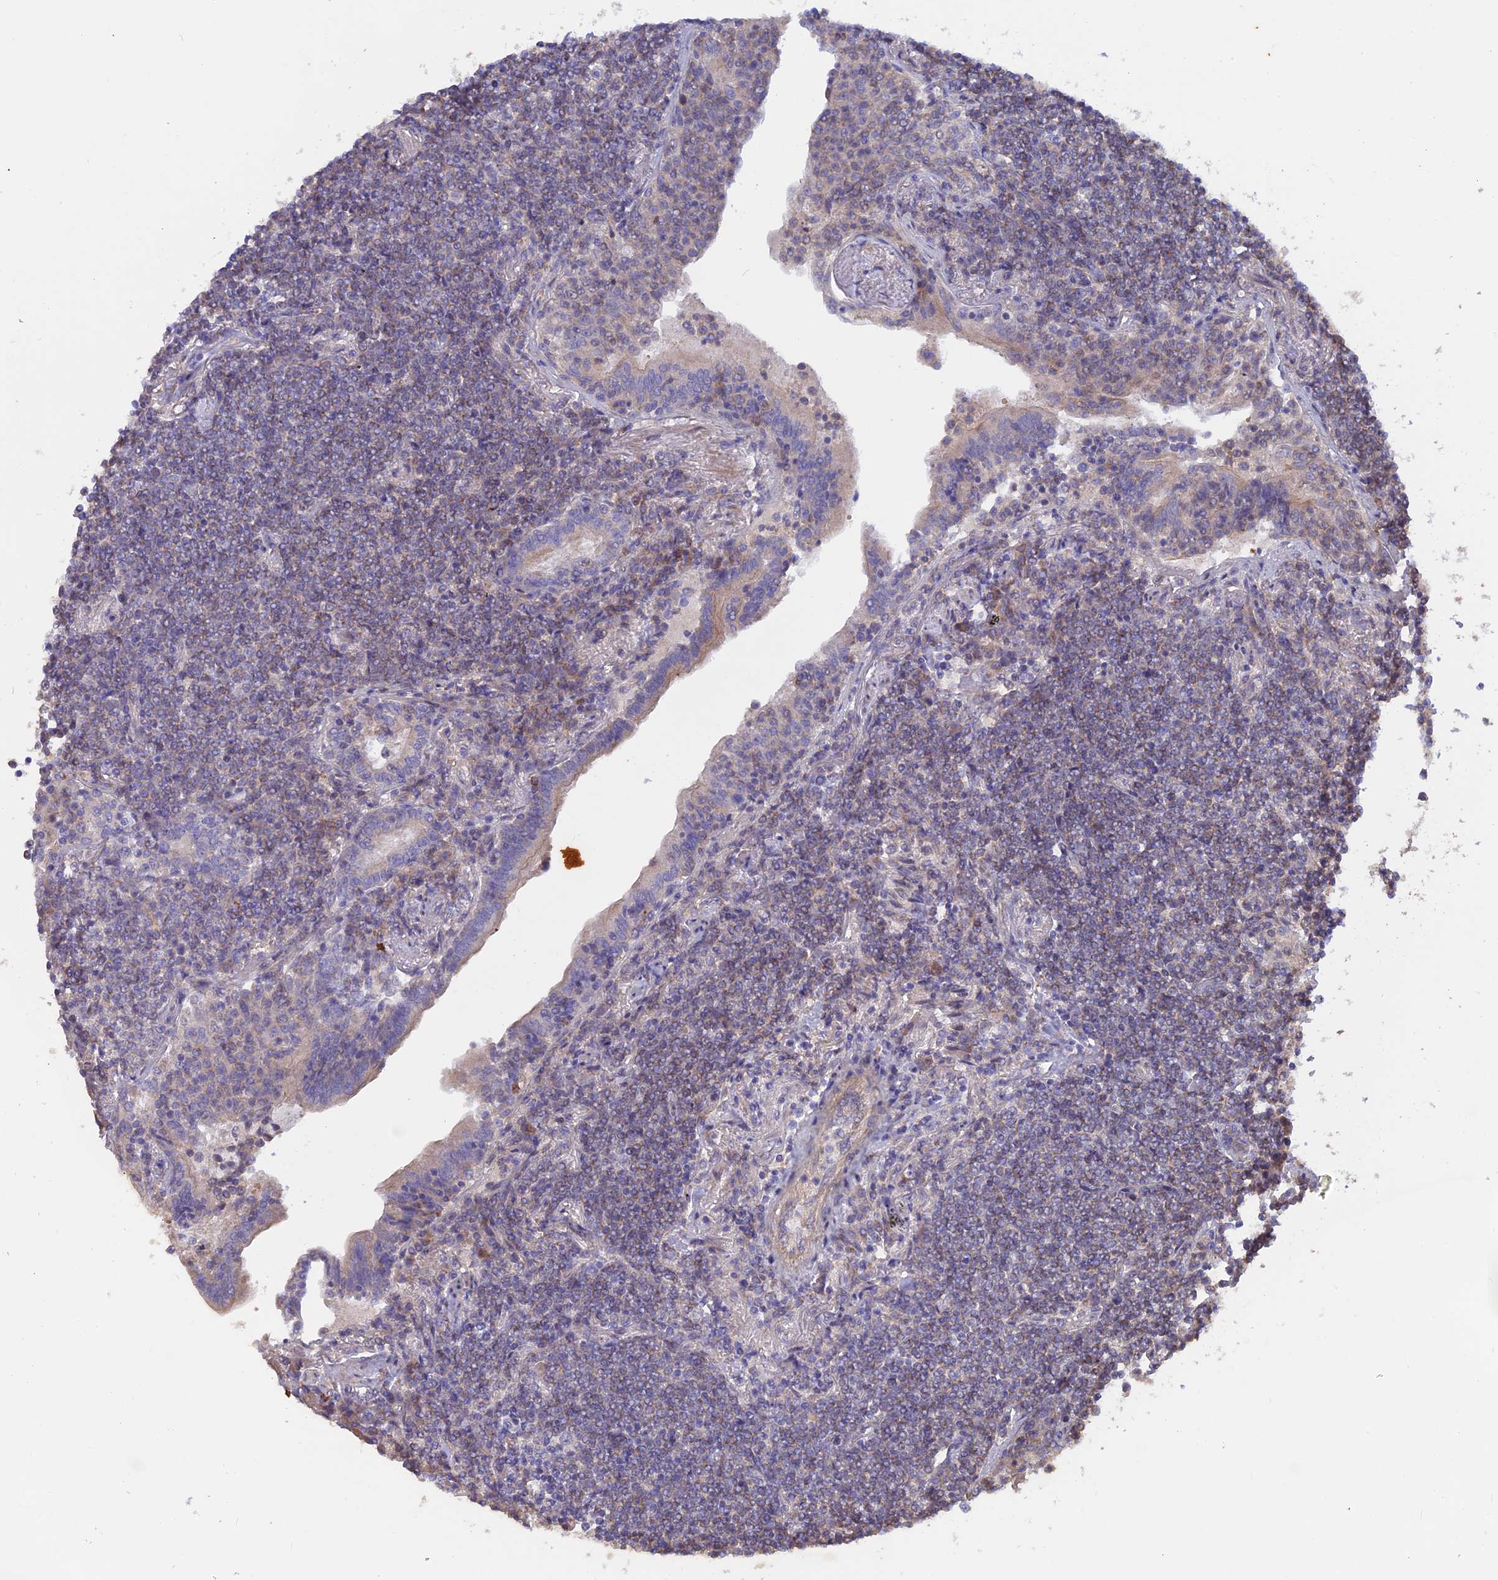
{"staining": {"intensity": "weak", "quantity": "25%-75%", "location": "cytoplasmic/membranous"}, "tissue": "lymphoma", "cell_type": "Tumor cells", "image_type": "cancer", "snomed": [{"axis": "morphology", "description": "Malignant lymphoma, non-Hodgkin's type, Low grade"}, {"axis": "topography", "description": "Lung"}], "caption": "The micrograph demonstrates a brown stain indicating the presence of a protein in the cytoplasmic/membranous of tumor cells in low-grade malignant lymphoma, non-Hodgkin's type.", "gene": "HYCC1", "patient": {"sex": "female", "age": 71}}